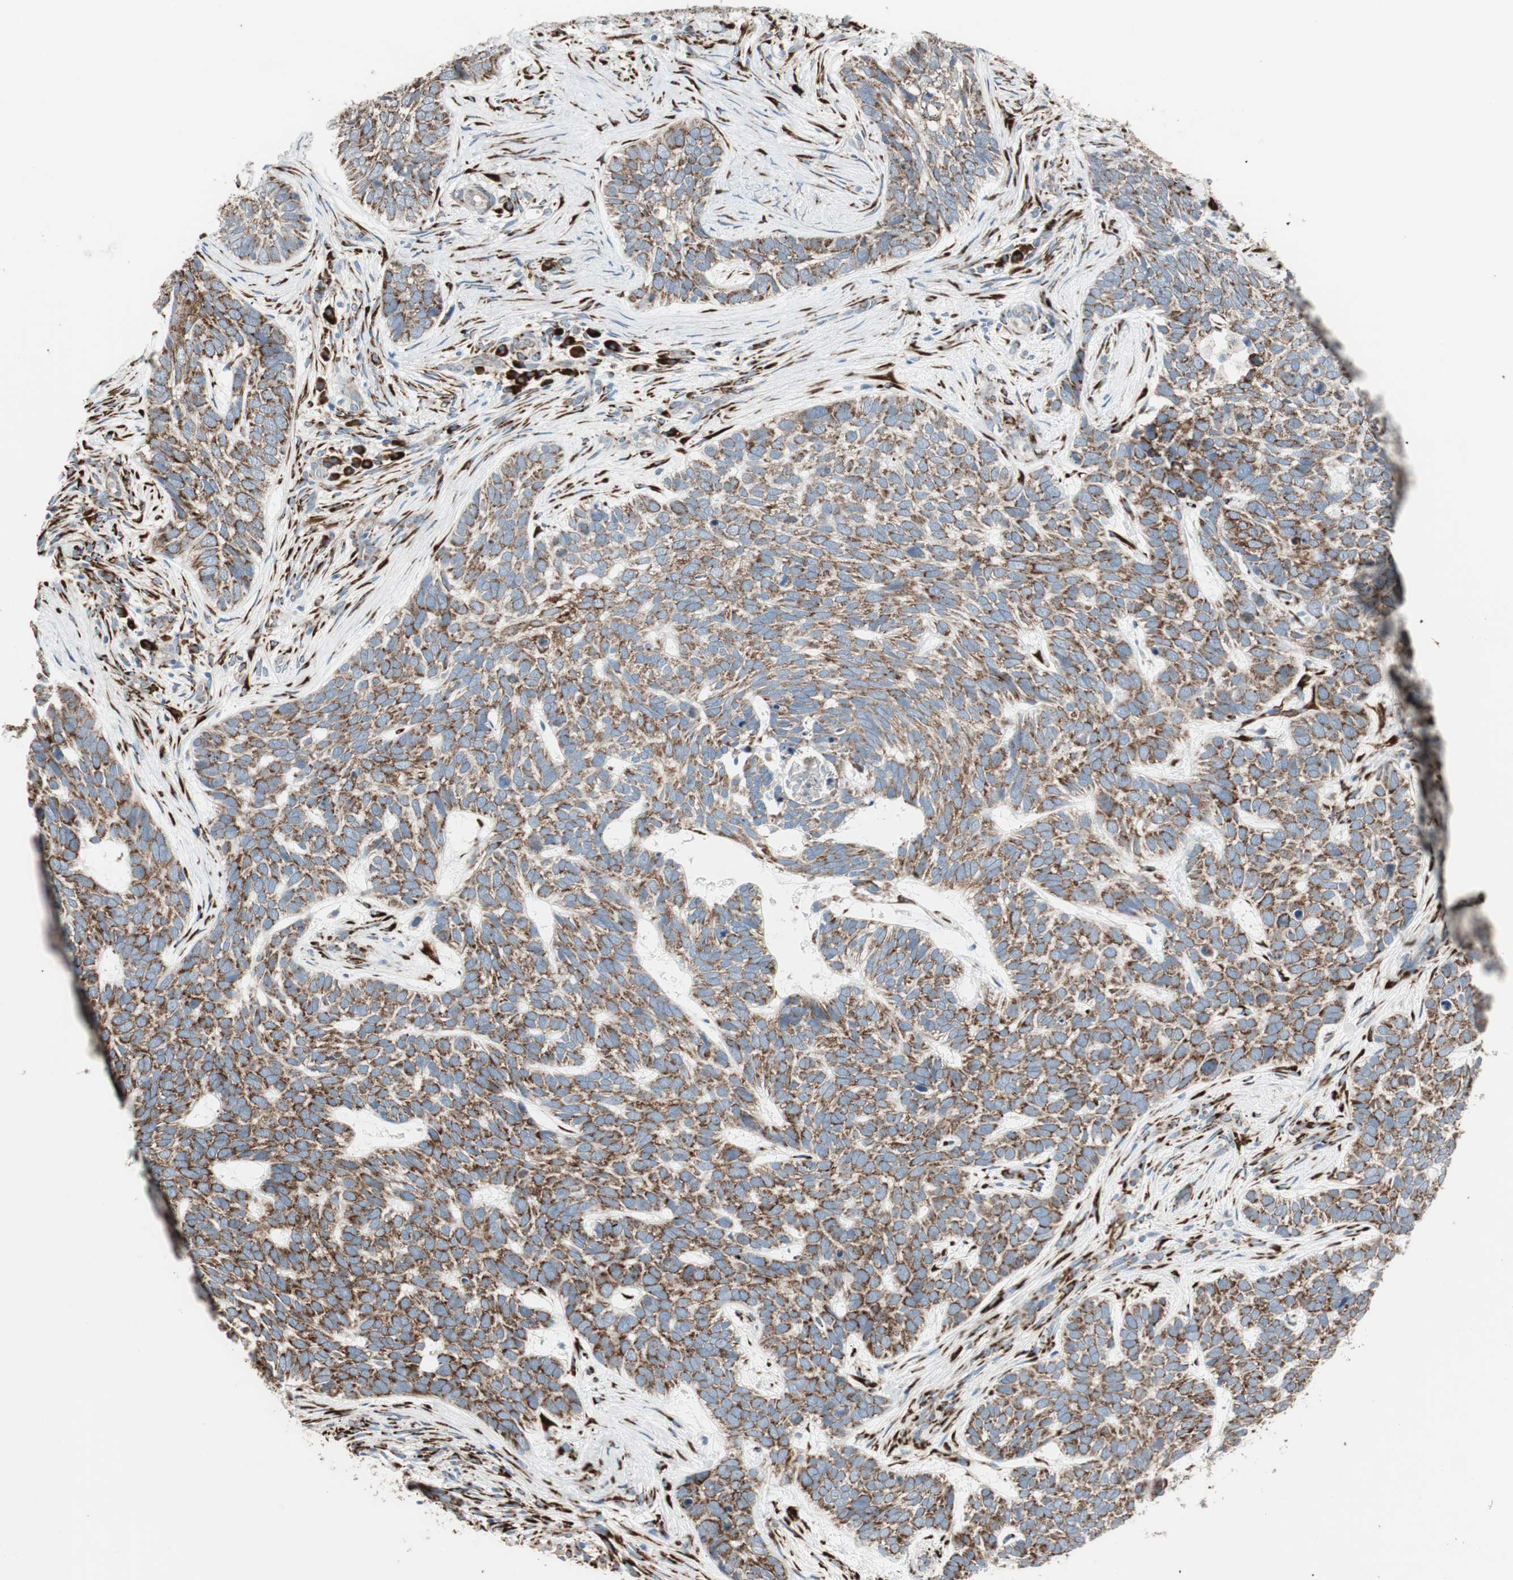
{"staining": {"intensity": "strong", "quantity": ">75%", "location": "cytoplasmic/membranous"}, "tissue": "skin cancer", "cell_type": "Tumor cells", "image_type": "cancer", "snomed": [{"axis": "morphology", "description": "Basal cell carcinoma"}, {"axis": "topography", "description": "Skin"}], "caption": "IHC micrograph of human basal cell carcinoma (skin) stained for a protein (brown), which displays high levels of strong cytoplasmic/membranous expression in about >75% of tumor cells.", "gene": "P4HTM", "patient": {"sex": "male", "age": 87}}